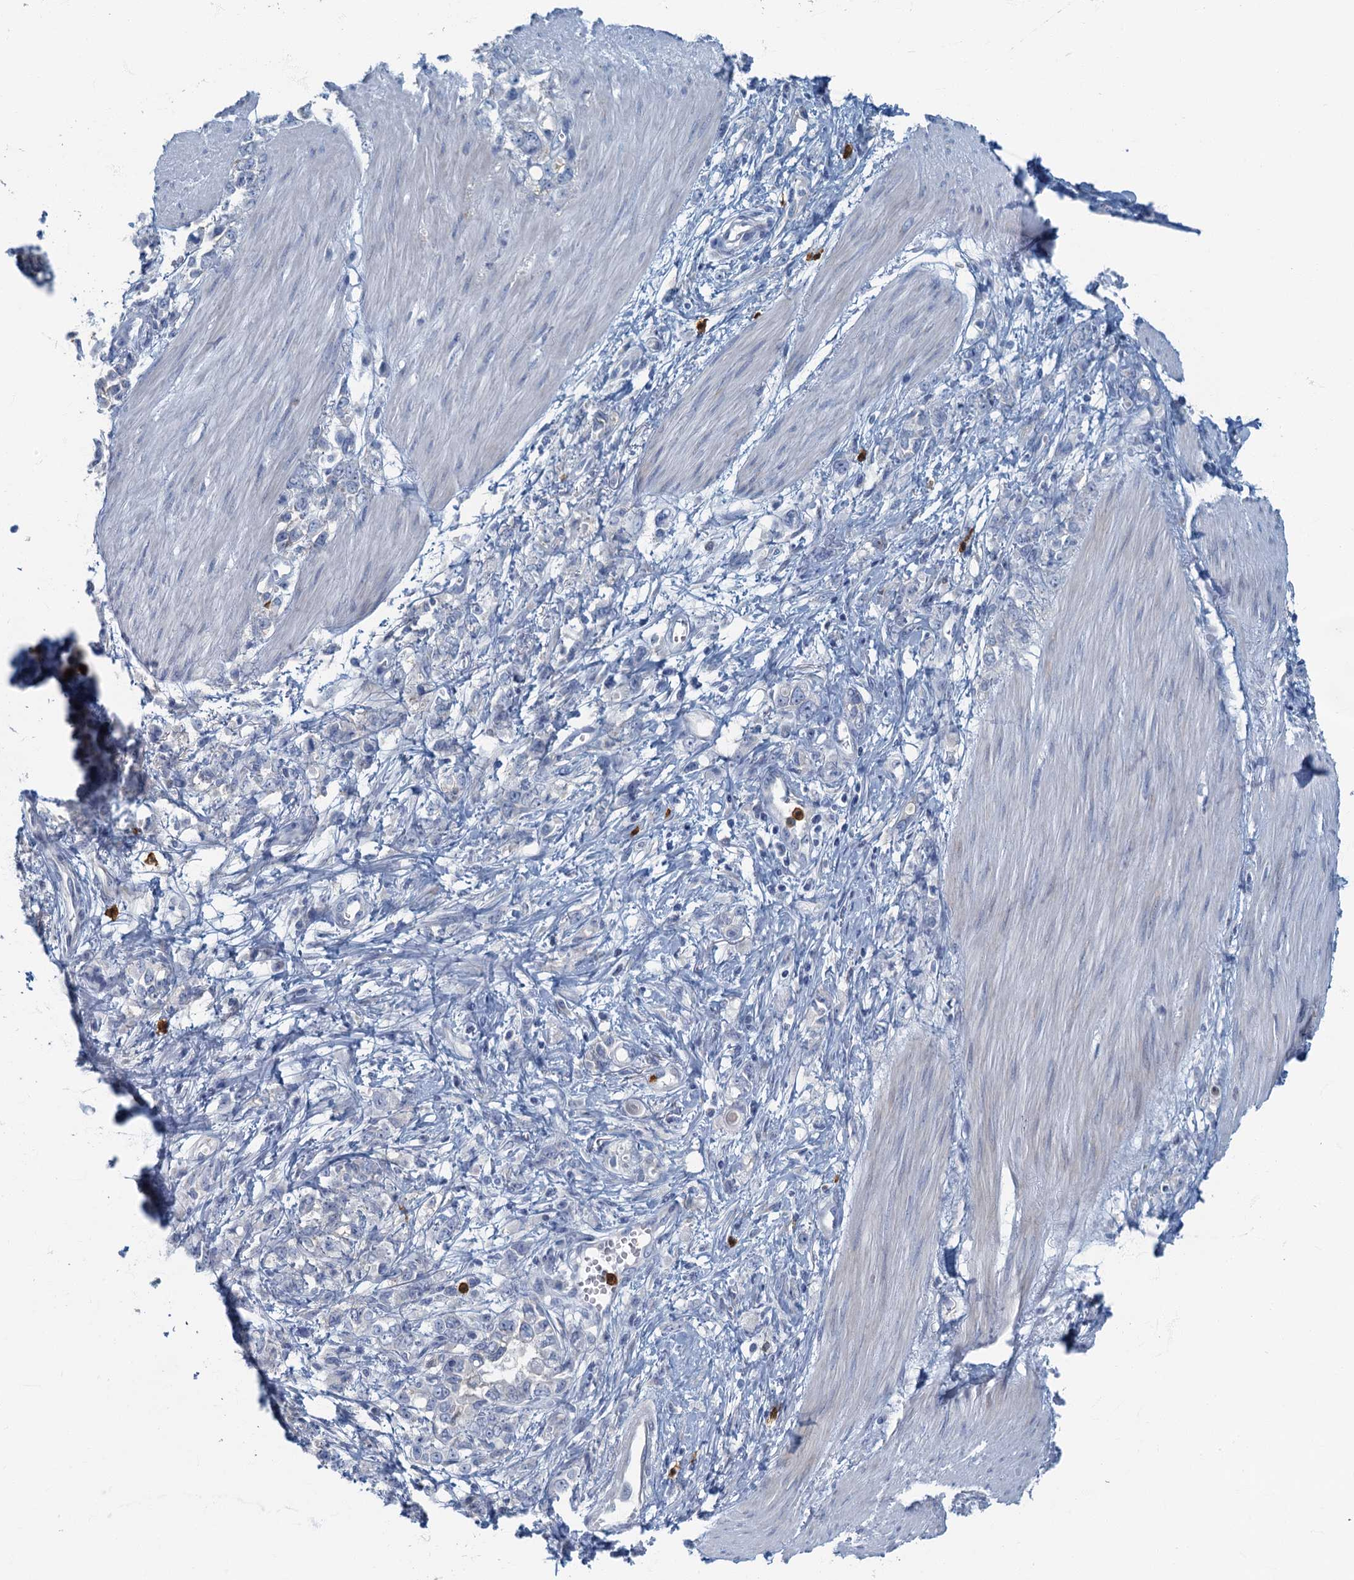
{"staining": {"intensity": "negative", "quantity": "none", "location": "none"}, "tissue": "stomach cancer", "cell_type": "Tumor cells", "image_type": "cancer", "snomed": [{"axis": "morphology", "description": "Adenocarcinoma, NOS"}, {"axis": "topography", "description": "Stomach"}], "caption": "An immunohistochemistry photomicrograph of stomach cancer (adenocarcinoma) is shown. There is no staining in tumor cells of stomach cancer (adenocarcinoma).", "gene": "ANKDD1A", "patient": {"sex": "female", "age": 76}}